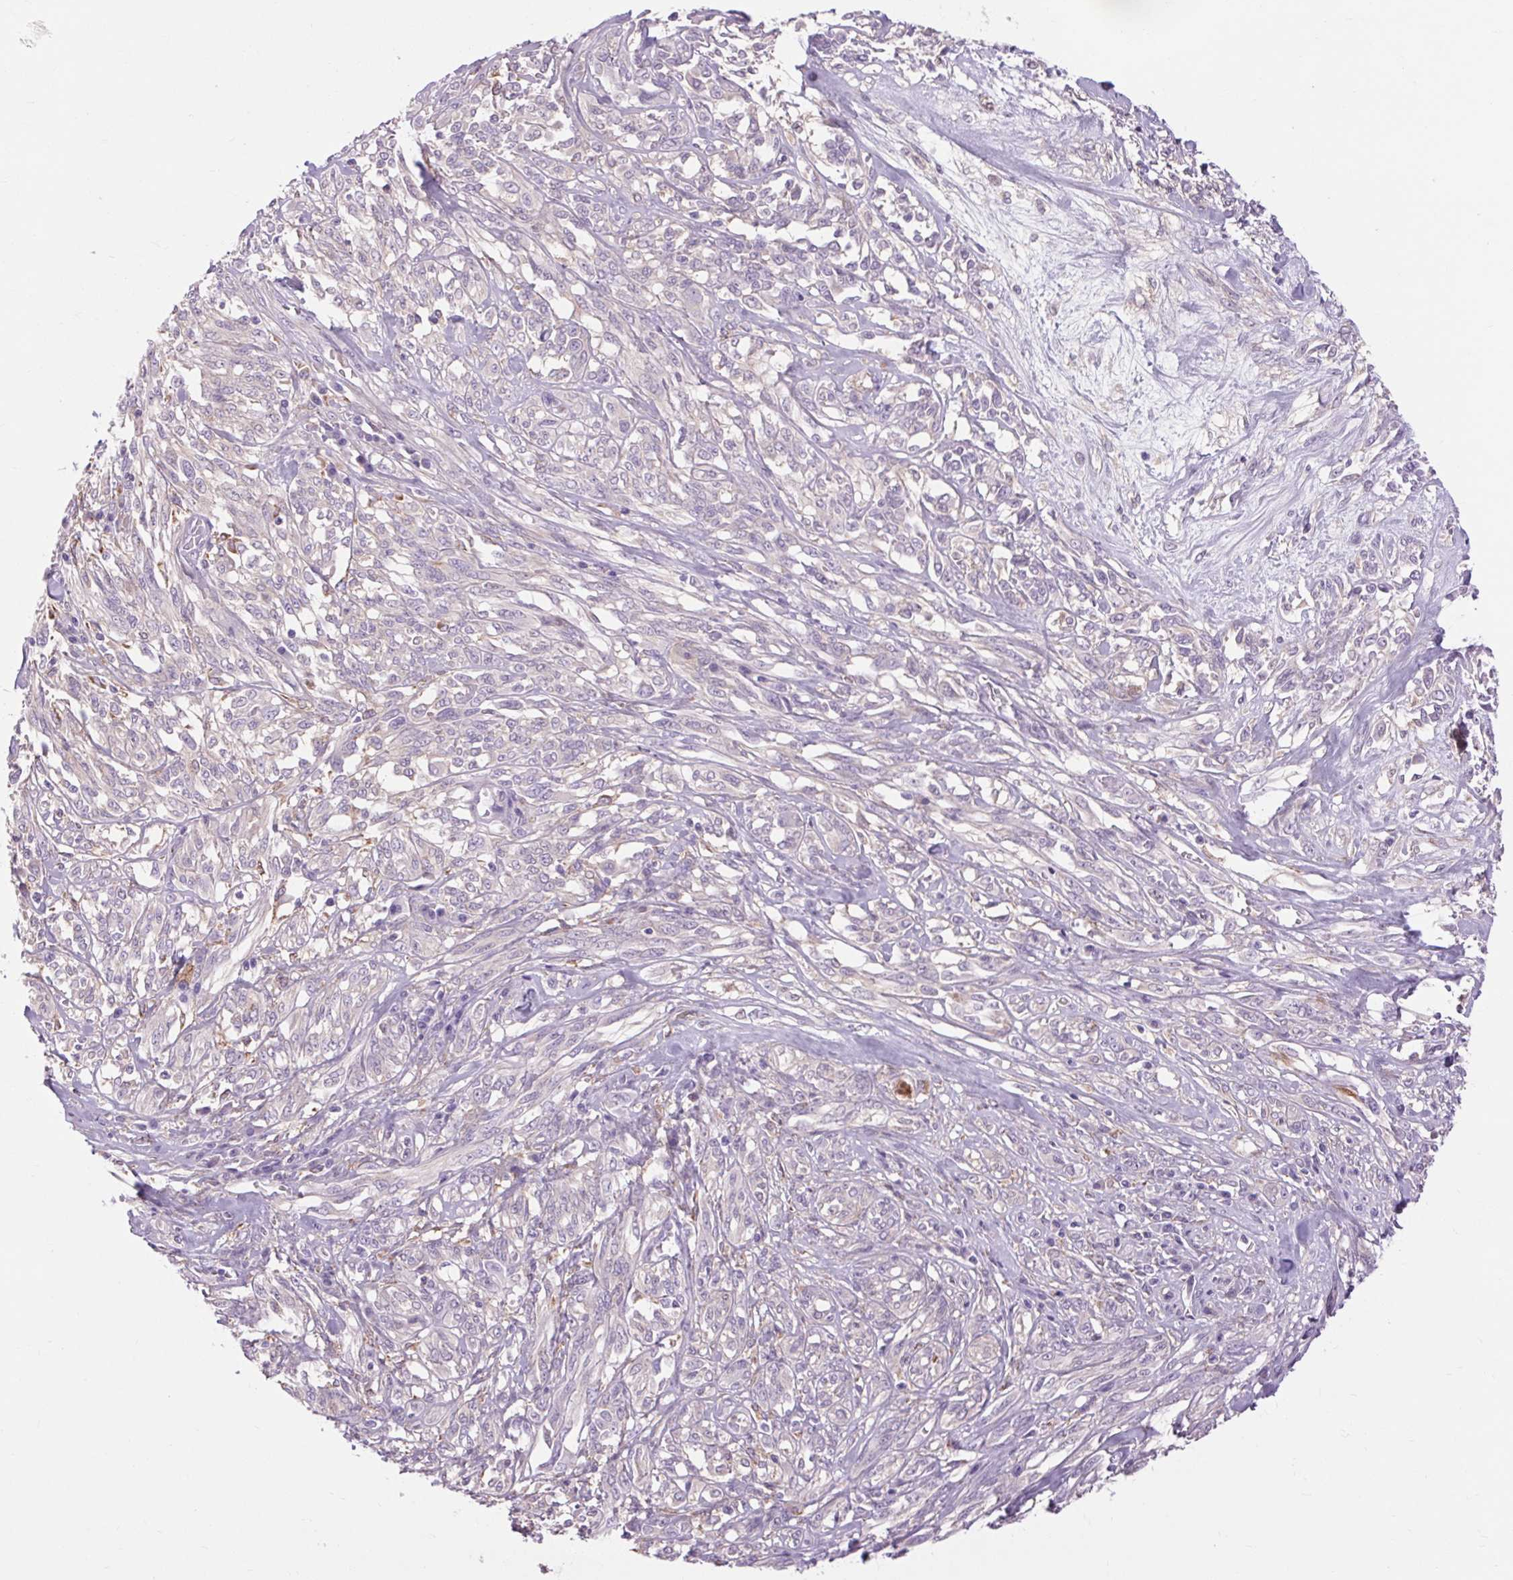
{"staining": {"intensity": "negative", "quantity": "none", "location": "none"}, "tissue": "melanoma", "cell_type": "Tumor cells", "image_type": "cancer", "snomed": [{"axis": "morphology", "description": "Malignant melanoma, NOS"}, {"axis": "topography", "description": "Skin"}], "caption": "Melanoma stained for a protein using immunohistochemistry (IHC) exhibits no staining tumor cells.", "gene": "SOWAHC", "patient": {"sex": "female", "age": 91}}